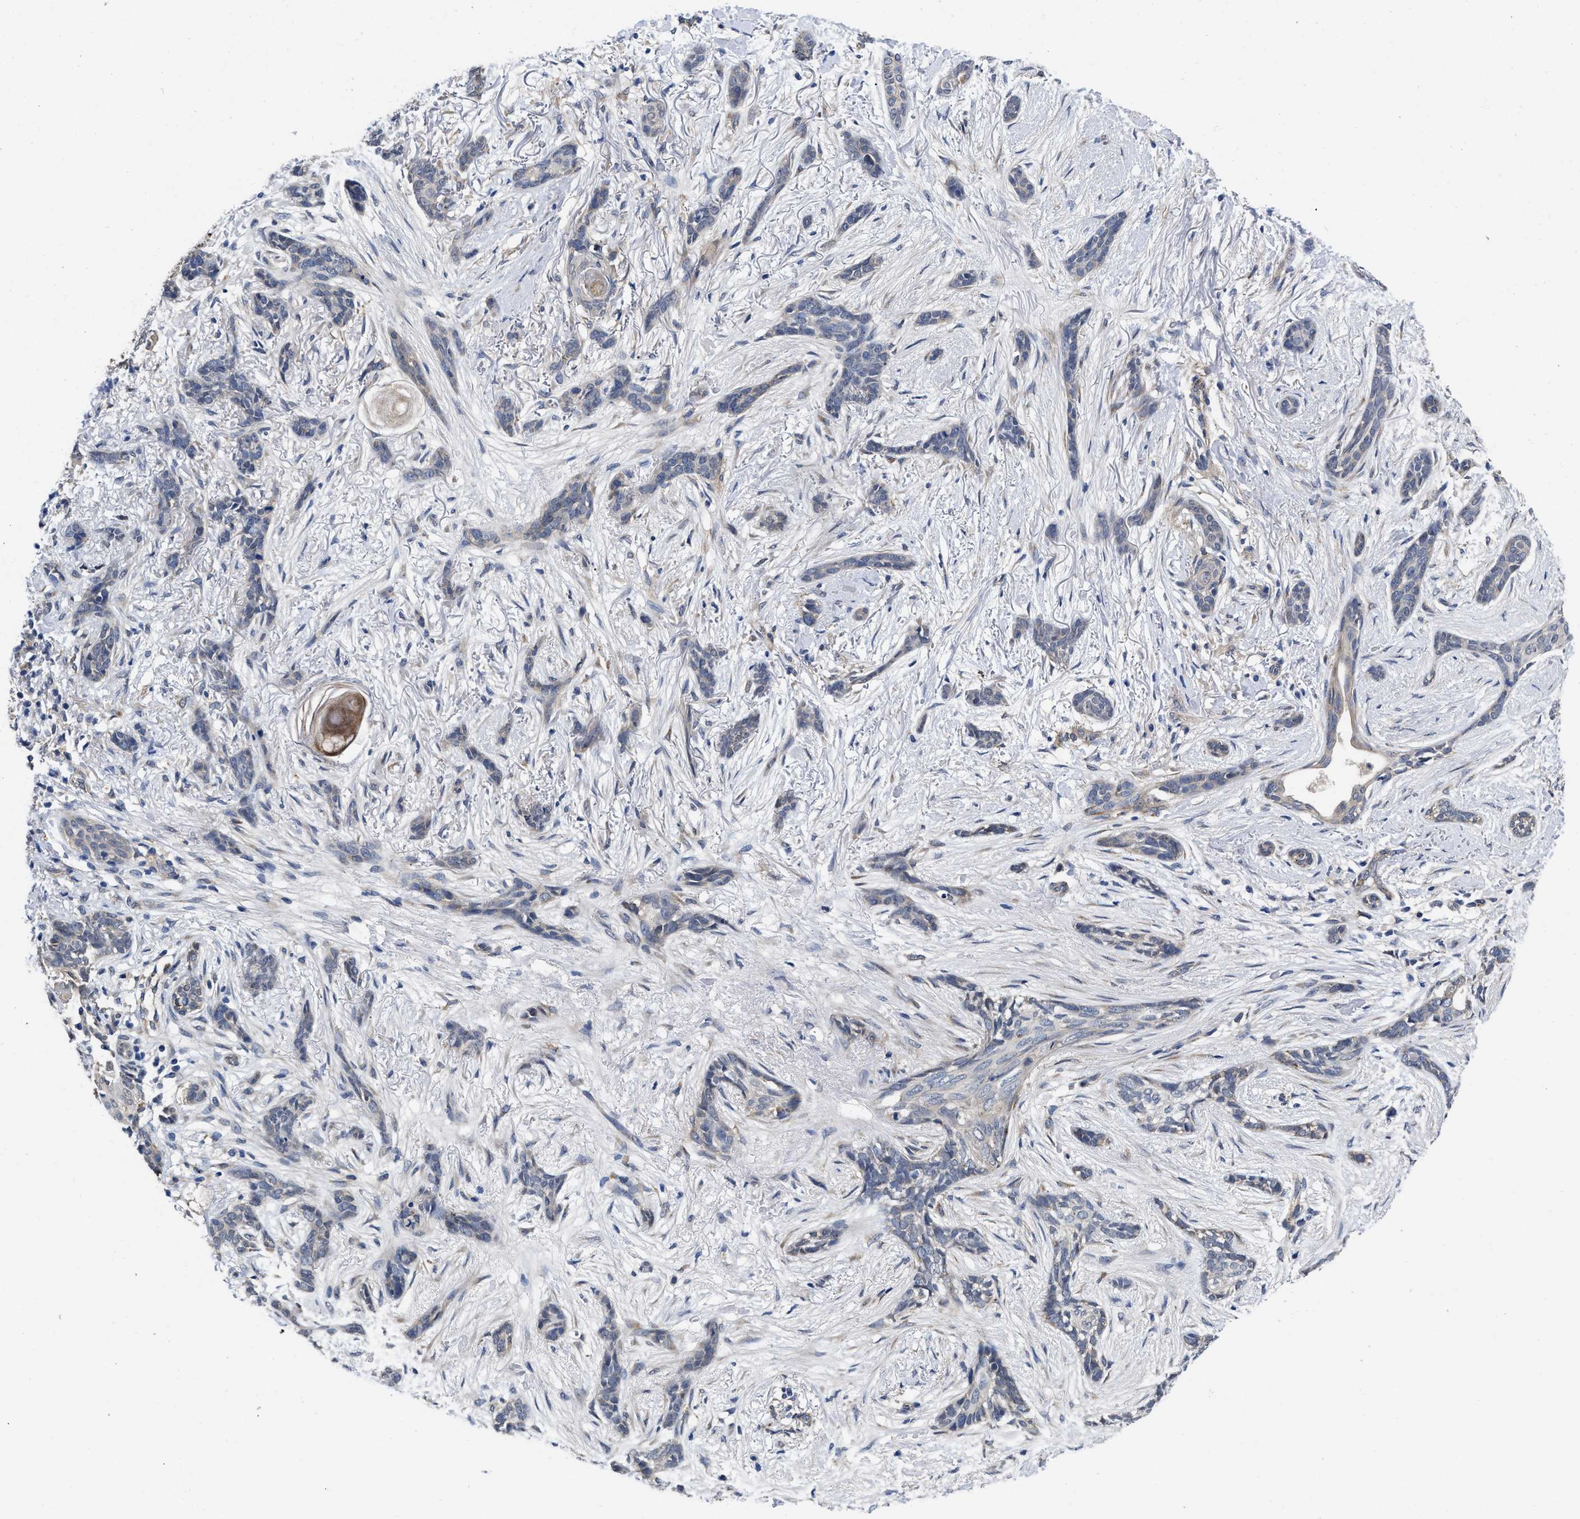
{"staining": {"intensity": "negative", "quantity": "none", "location": "none"}, "tissue": "skin cancer", "cell_type": "Tumor cells", "image_type": "cancer", "snomed": [{"axis": "morphology", "description": "Basal cell carcinoma"}, {"axis": "morphology", "description": "Adnexal tumor, benign"}, {"axis": "topography", "description": "Skin"}], "caption": "Skin cancer (basal cell carcinoma) was stained to show a protein in brown. There is no significant positivity in tumor cells. The staining is performed using DAB (3,3'-diaminobenzidine) brown chromogen with nuclei counter-stained in using hematoxylin.", "gene": "PKD2", "patient": {"sex": "female", "age": 42}}